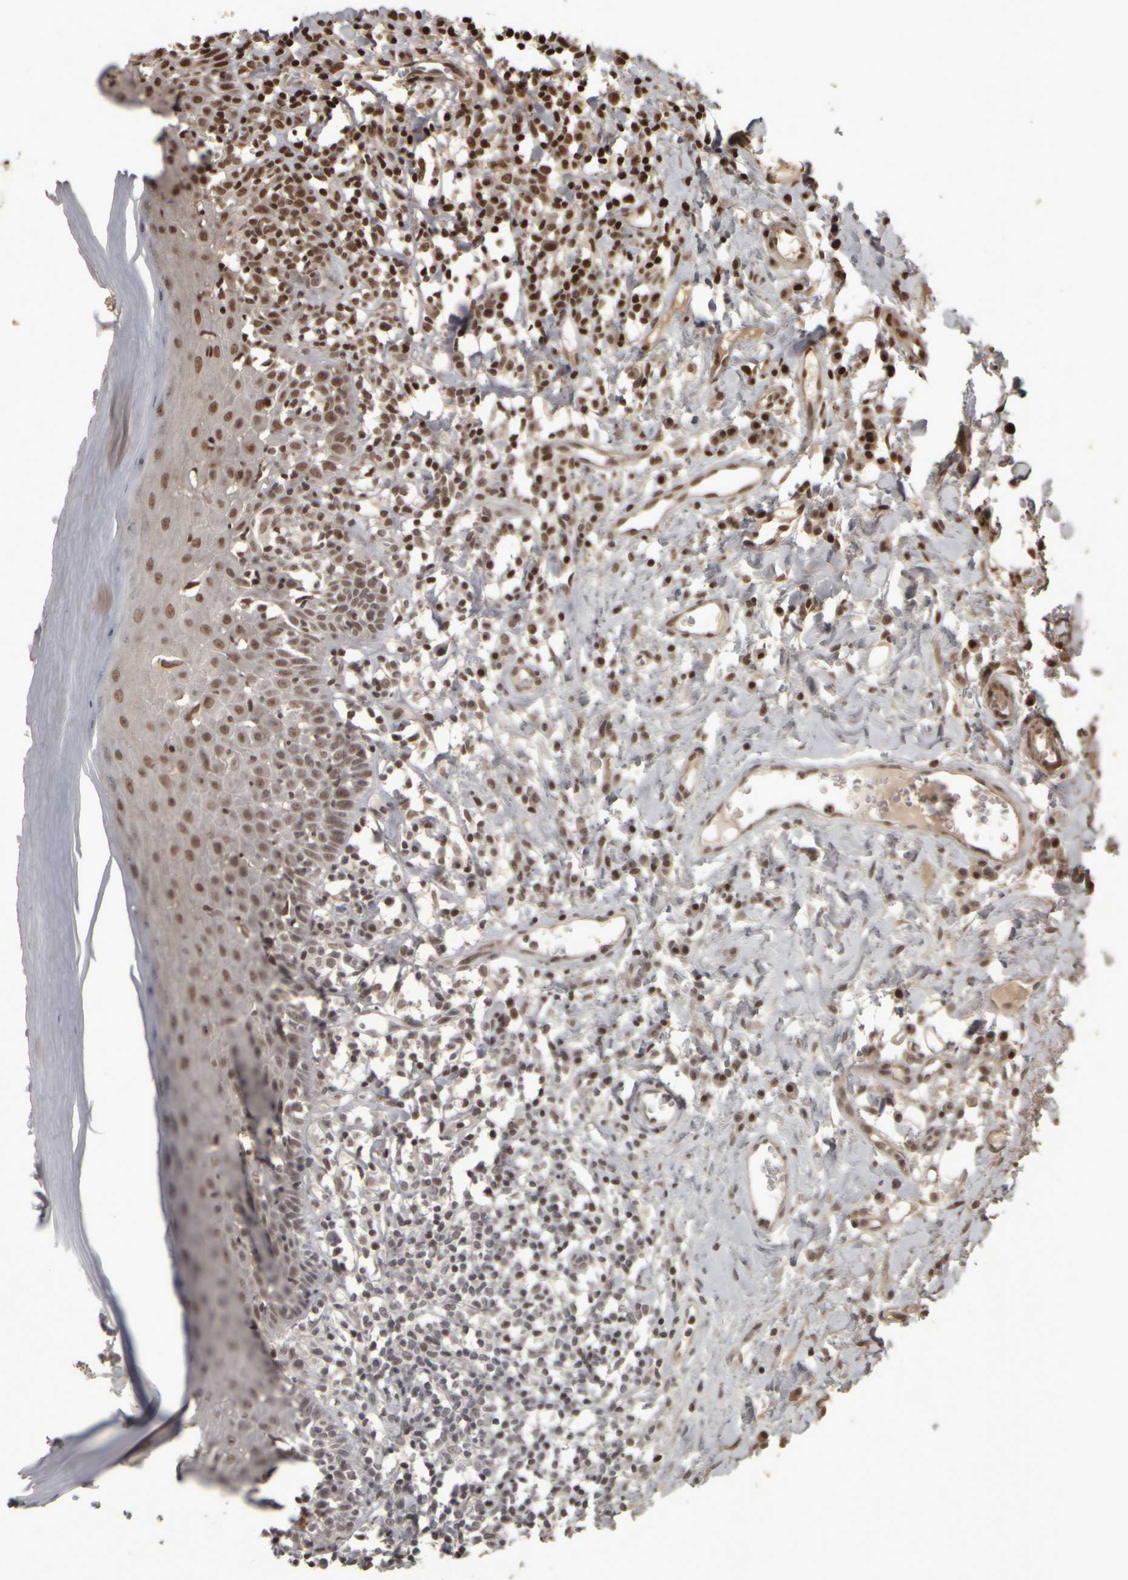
{"staining": {"intensity": "moderate", "quantity": ">75%", "location": "nuclear"}, "tissue": "oral mucosa", "cell_type": "Squamous epithelial cells", "image_type": "normal", "snomed": [{"axis": "morphology", "description": "Normal tissue, NOS"}, {"axis": "topography", "description": "Oral tissue"}], "caption": "Approximately >75% of squamous epithelial cells in normal oral mucosa reveal moderate nuclear protein staining as visualized by brown immunohistochemical staining.", "gene": "ZFHX4", "patient": {"sex": "male", "age": 82}}